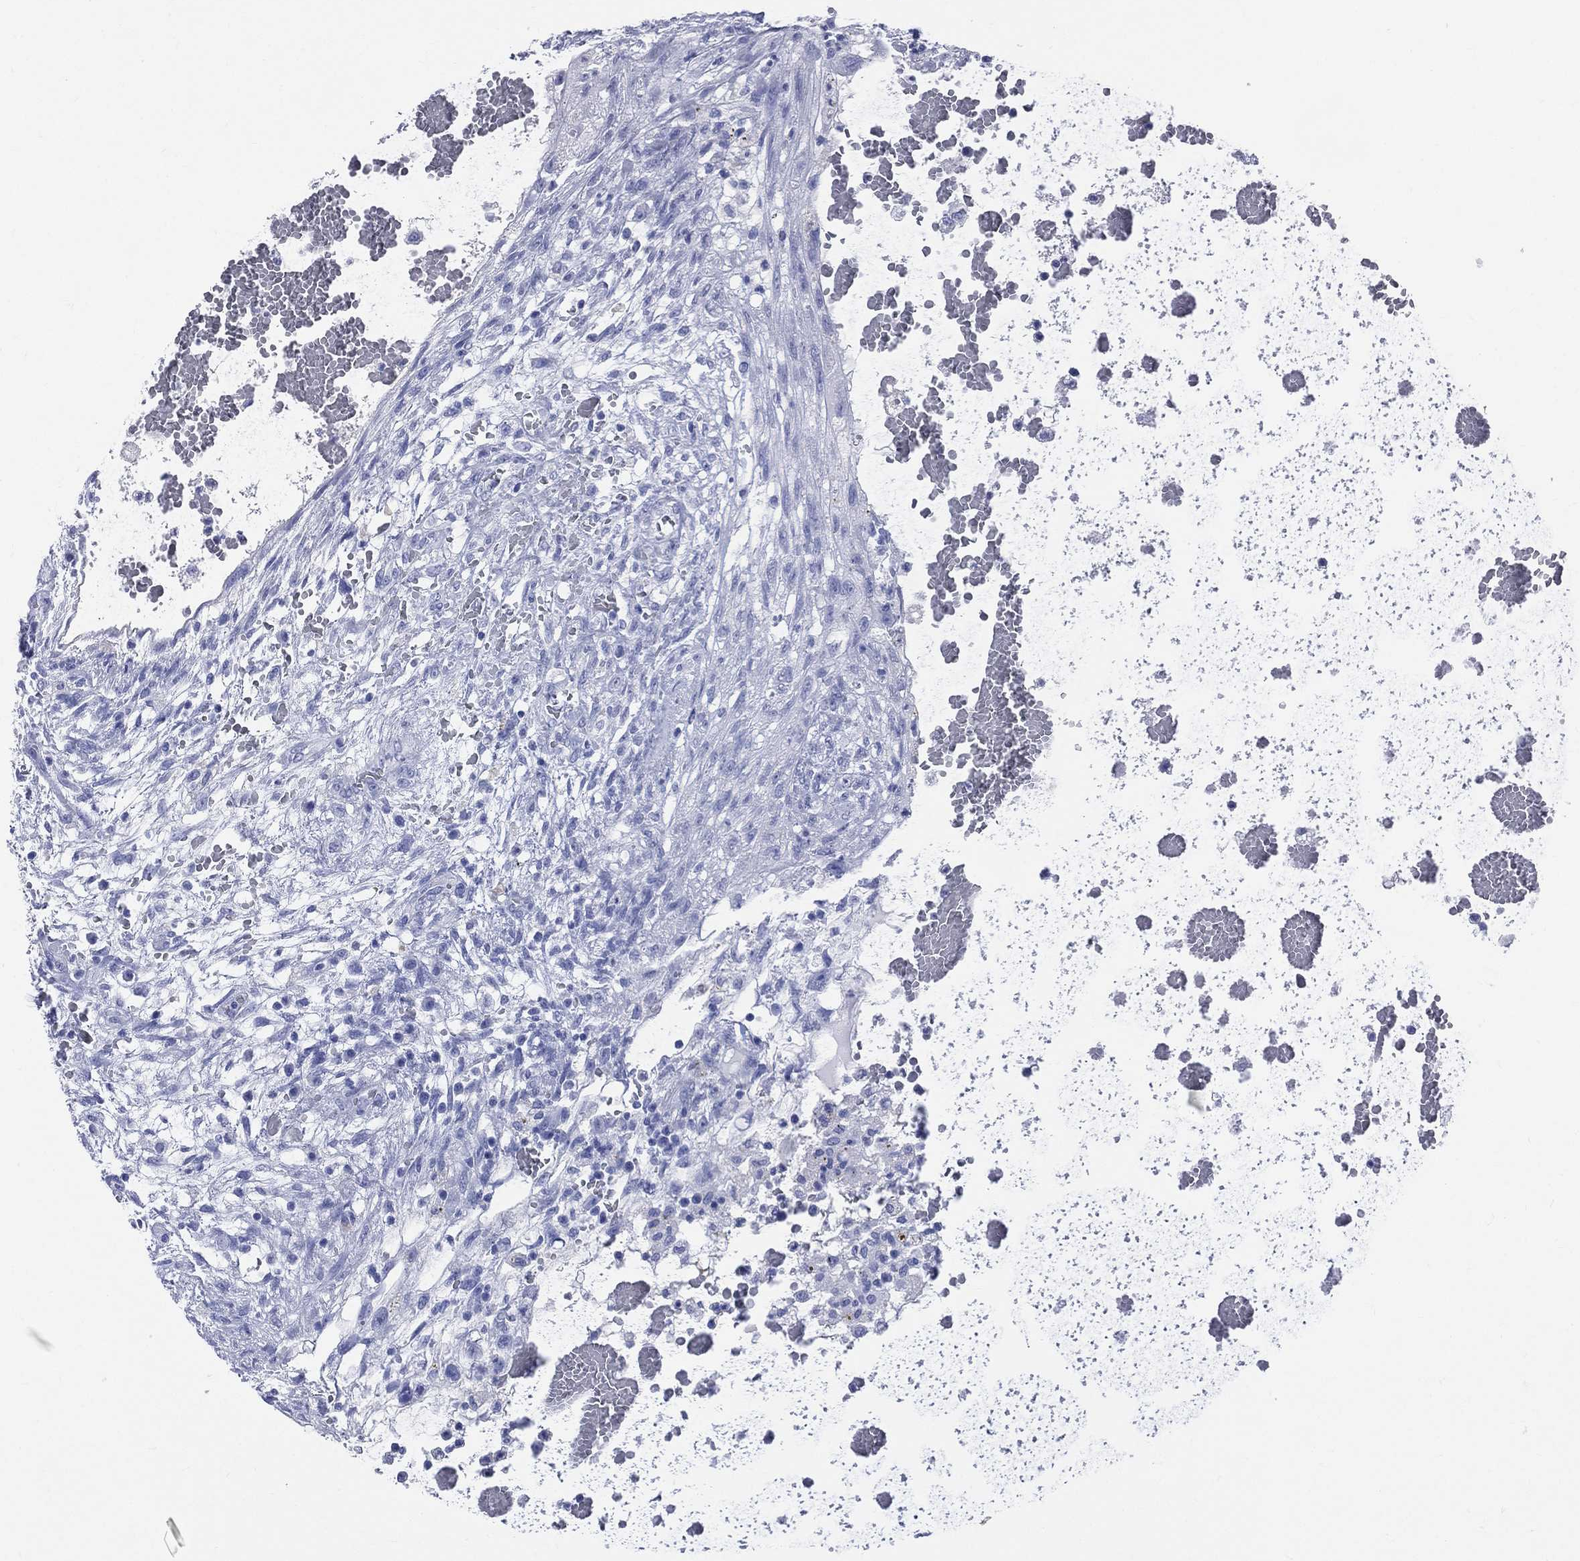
{"staining": {"intensity": "negative", "quantity": "none", "location": "none"}, "tissue": "testis cancer", "cell_type": "Tumor cells", "image_type": "cancer", "snomed": [{"axis": "morphology", "description": "Normal tissue, NOS"}, {"axis": "morphology", "description": "Carcinoma, Embryonal, NOS"}, {"axis": "topography", "description": "Testis"}, {"axis": "topography", "description": "Epididymis"}], "caption": "Image shows no protein staining in tumor cells of testis cancer (embryonal carcinoma) tissue.", "gene": "SYP", "patient": {"sex": "male", "age": 32}}